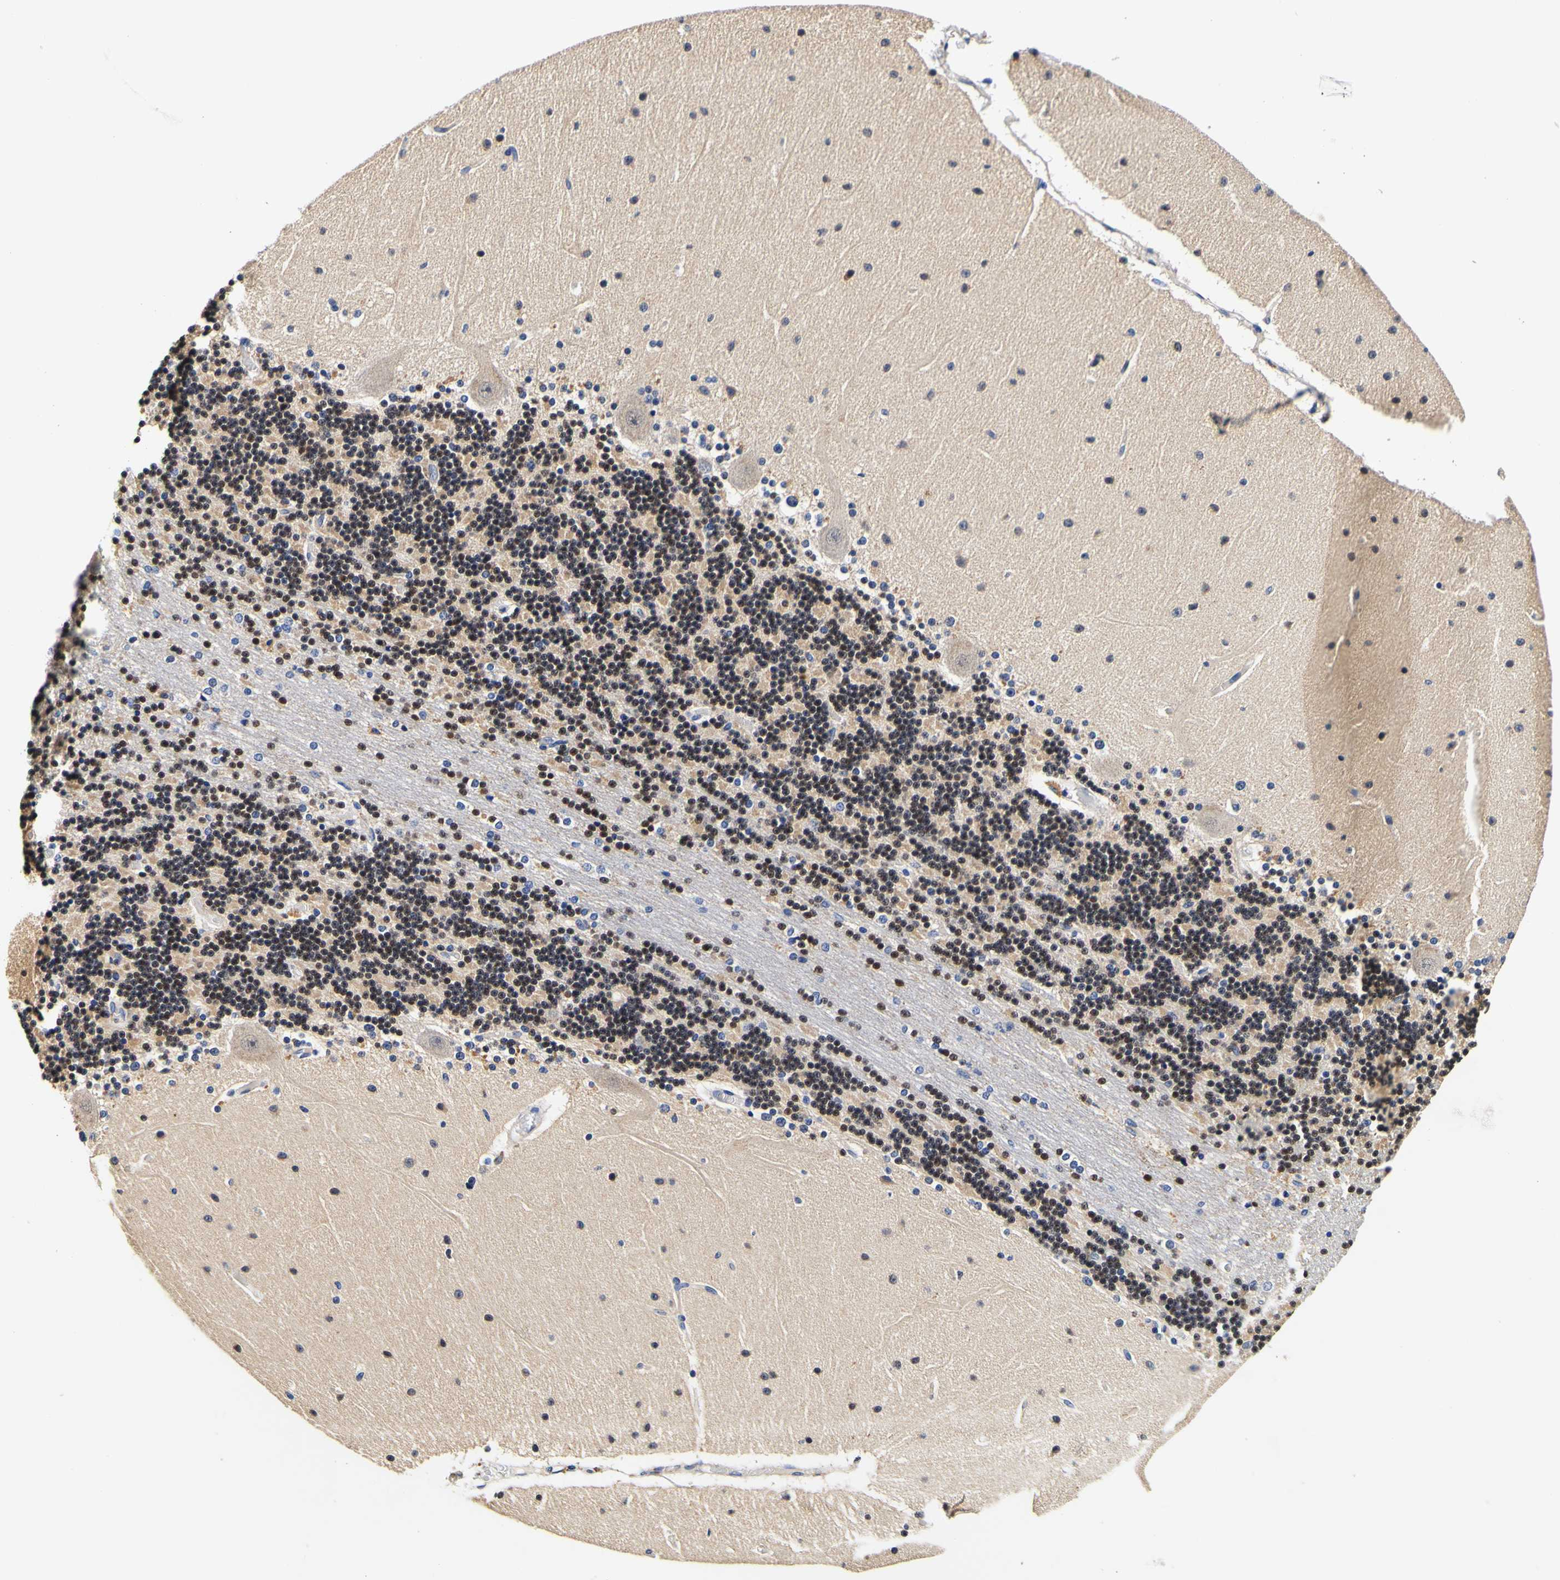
{"staining": {"intensity": "moderate", "quantity": ">75%", "location": "nuclear"}, "tissue": "cerebellum", "cell_type": "Cells in granular layer", "image_type": "normal", "snomed": [{"axis": "morphology", "description": "Normal tissue, NOS"}, {"axis": "topography", "description": "Cerebellum"}], "caption": "Protein analysis of benign cerebellum displays moderate nuclear positivity in about >75% of cells in granular layer. Immunohistochemistry stains the protein of interest in brown and the nuclei are stained blue.", "gene": "CAMK4", "patient": {"sex": "female", "age": 54}}